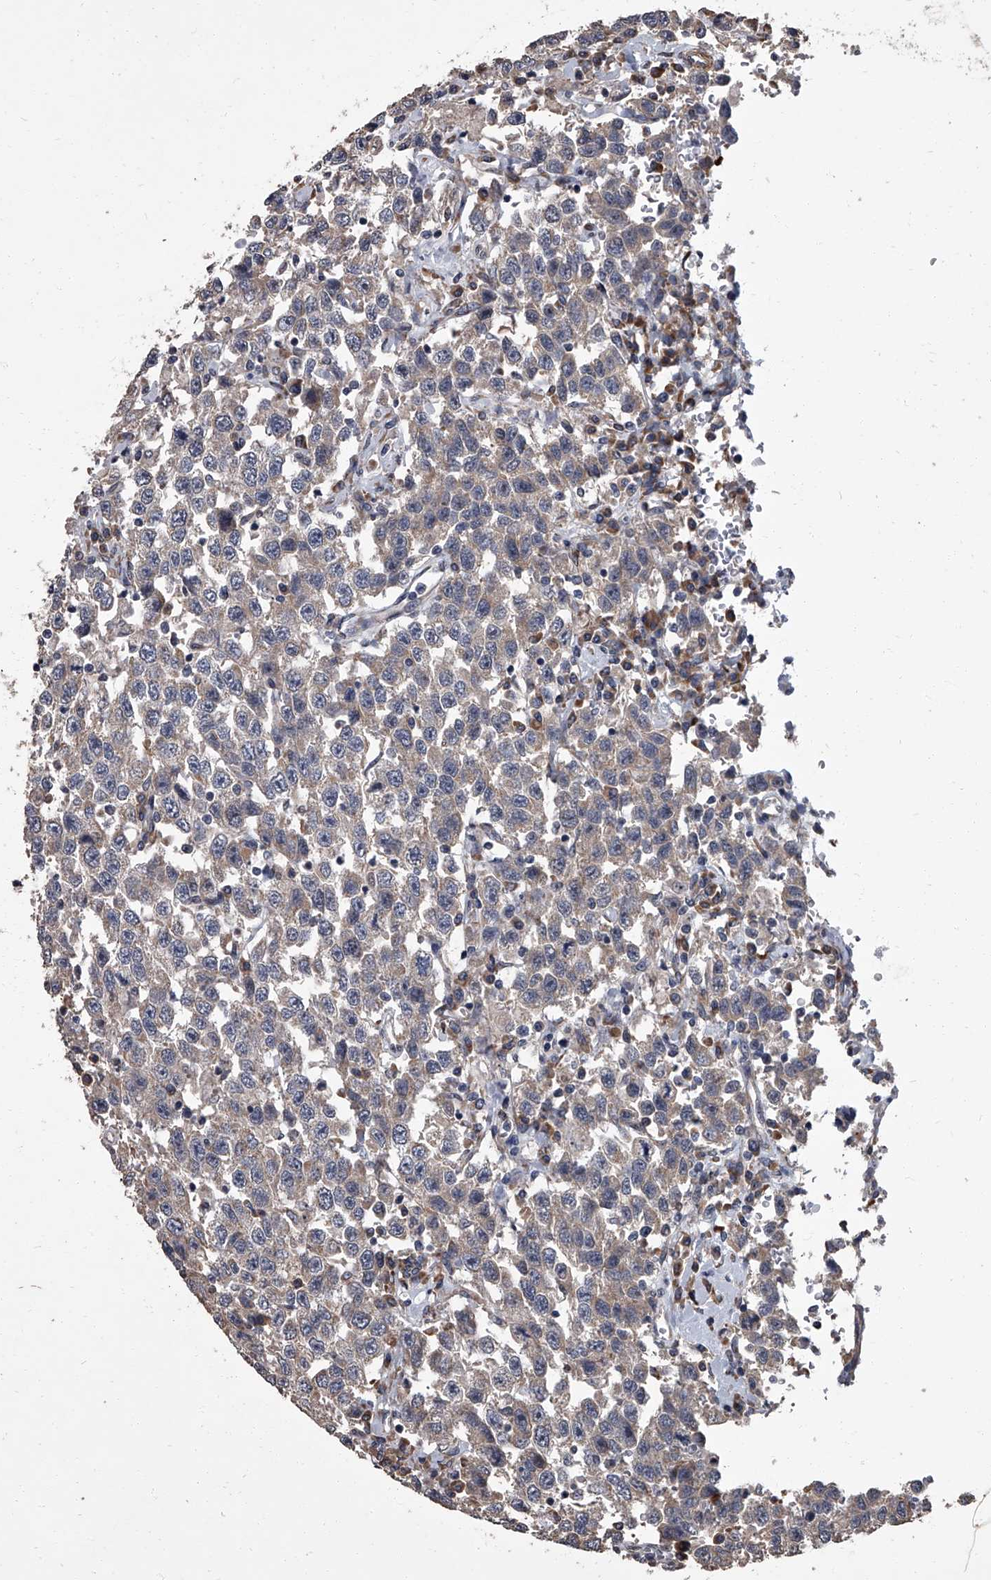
{"staining": {"intensity": "weak", "quantity": "<25%", "location": "cytoplasmic/membranous"}, "tissue": "testis cancer", "cell_type": "Tumor cells", "image_type": "cancer", "snomed": [{"axis": "morphology", "description": "Seminoma, NOS"}, {"axis": "topography", "description": "Testis"}], "caption": "Histopathology image shows no significant protein expression in tumor cells of seminoma (testis). (DAB (3,3'-diaminobenzidine) IHC visualized using brightfield microscopy, high magnification).", "gene": "SIRT4", "patient": {"sex": "male", "age": 41}}